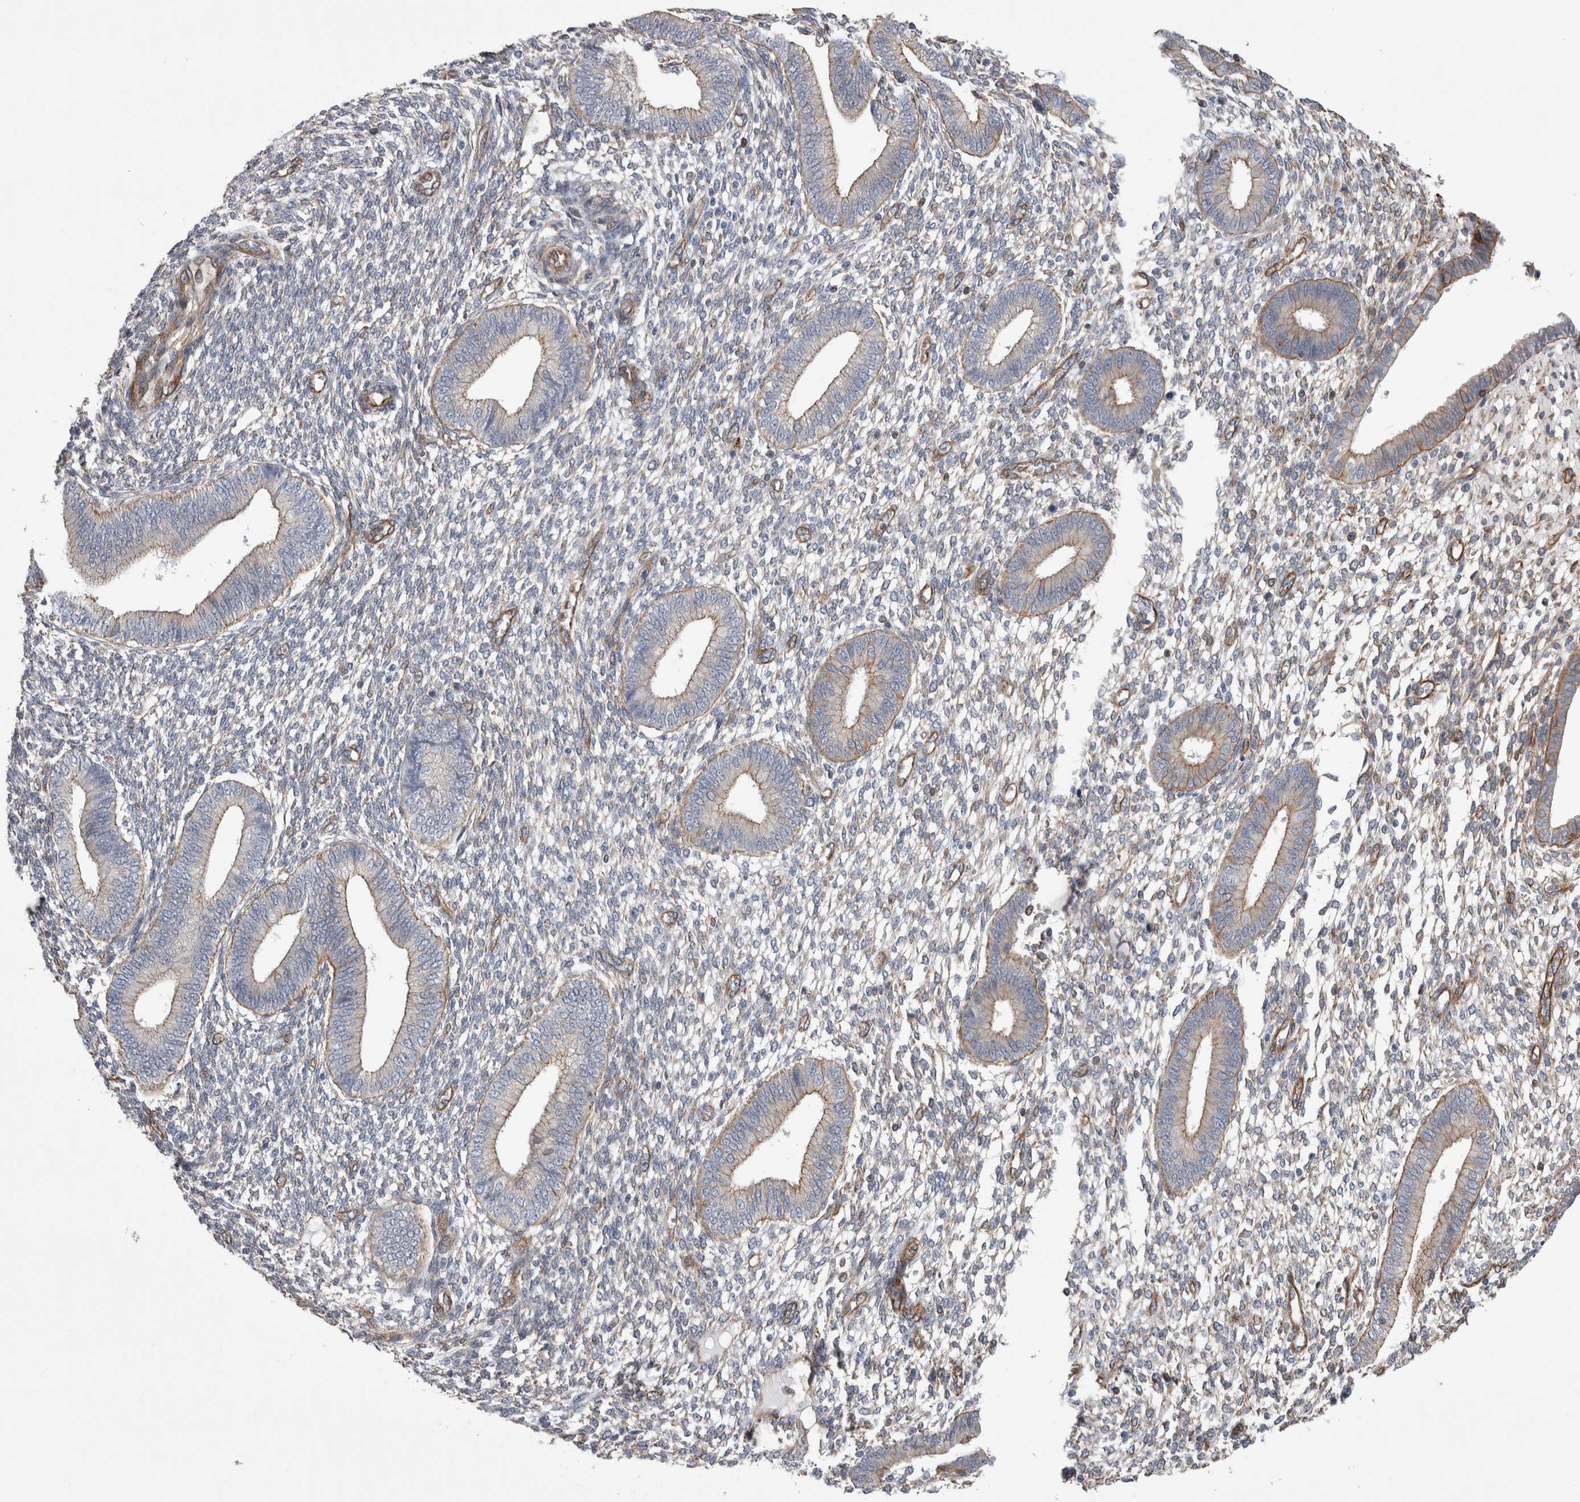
{"staining": {"intensity": "weak", "quantity": "25%-75%", "location": "cytoplasmic/membranous"}, "tissue": "endometrium", "cell_type": "Cells in endometrial stroma", "image_type": "normal", "snomed": [{"axis": "morphology", "description": "Normal tissue, NOS"}, {"axis": "topography", "description": "Endometrium"}], "caption": "This is an image of immunohistochemistry (IHC) staining of unremarkable endometrium, which shows weak staining in the cytoplasmic/membranous of cells in endometrial stroma.", "gene": "KIF12", "patient": {"sex": "female", "age": 46}}